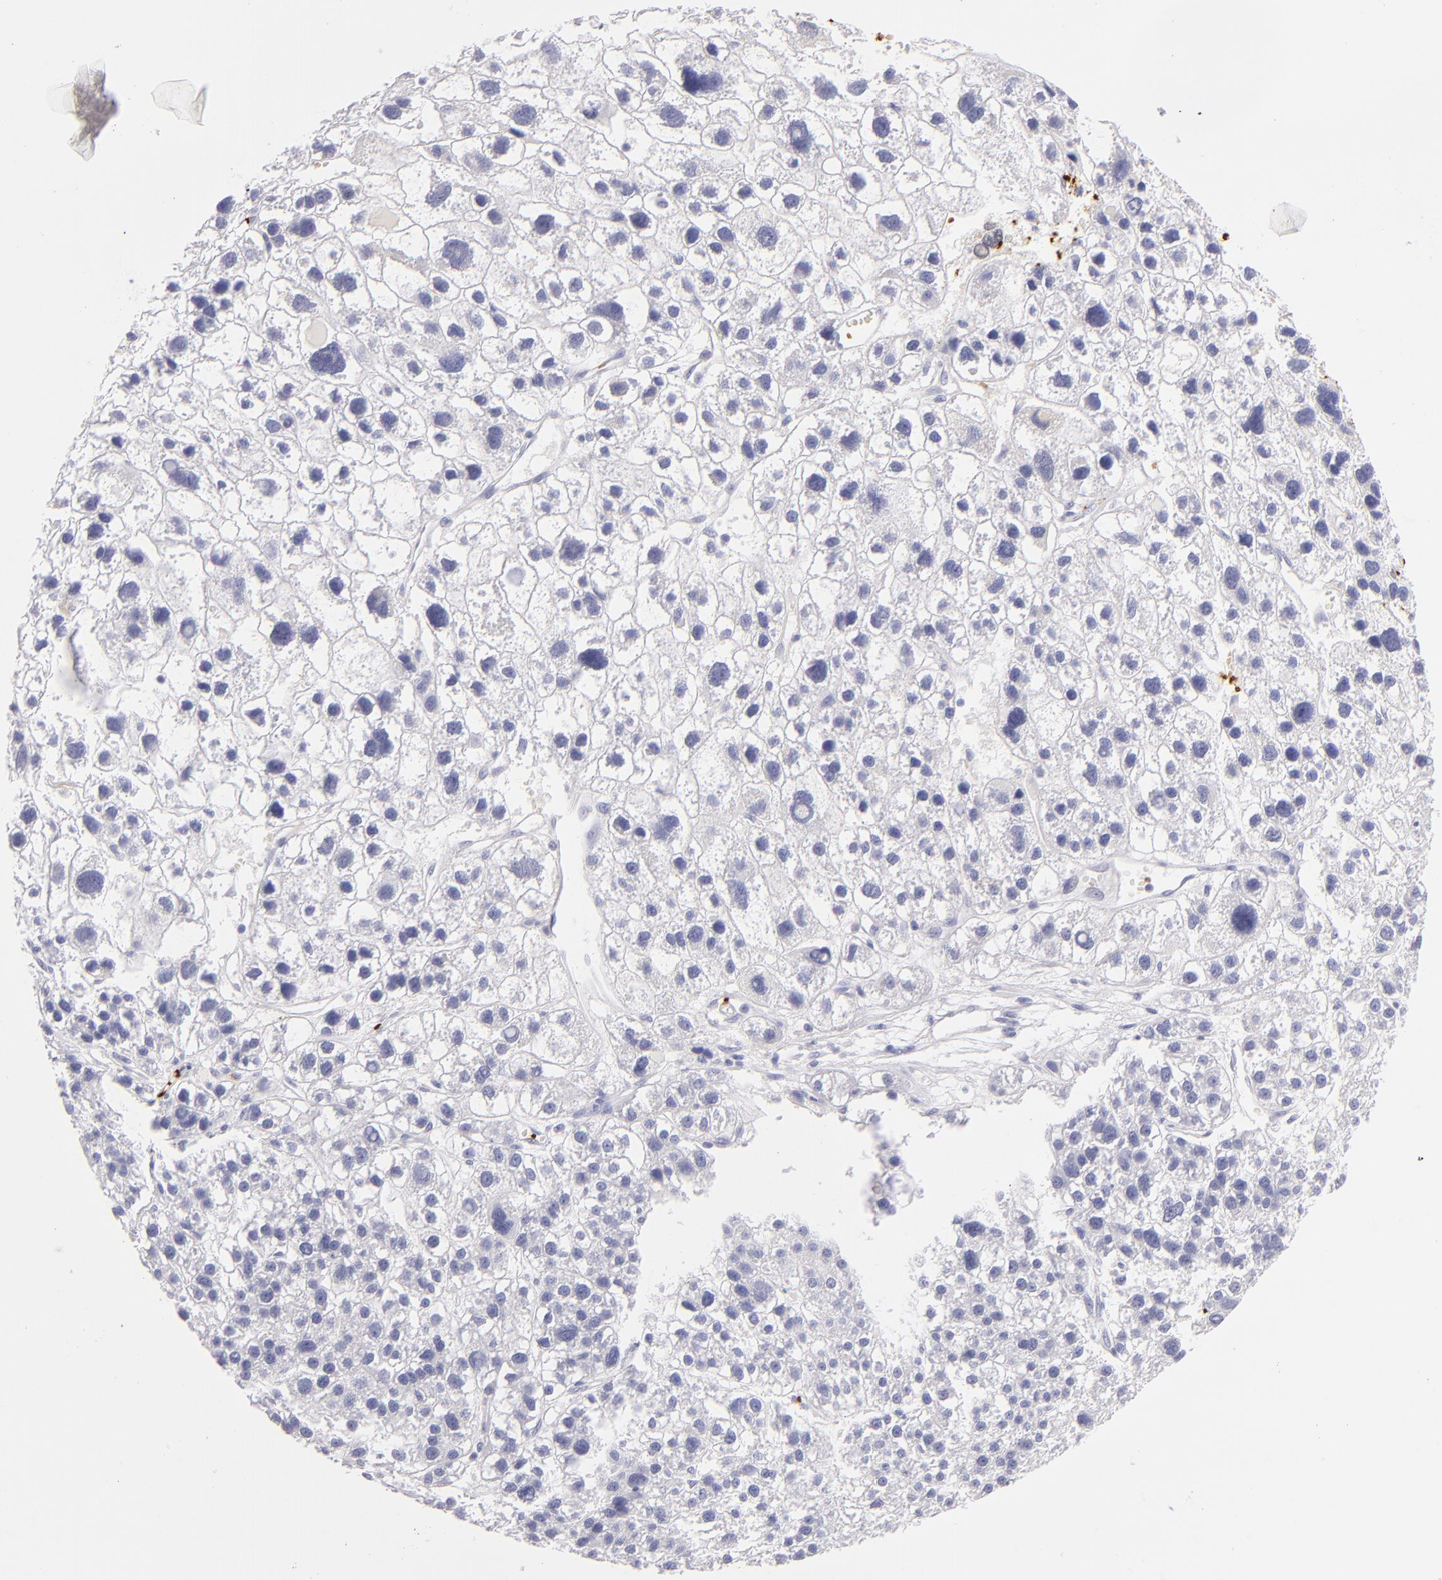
{"staining": {"intensity": "negative", "quantity": "none", "location": "none"}, "tissue": "liver cancer", "cell_type": "Tumor cells", "image_type": "cancer", "snomed": [{"axis": "morphology", "description": "Carcinoma, Hepatocellular, NOS"}, {"axis": "topography", "description": "Liver"}], "caption": "An immunohistochemistry photomicrograph of liver cancer (hepatocellular carcinoma) is shown. There is no staining in tumor cells of liver cancer (hepatocellular carcinoma).", "gene": "GP1BA", "patient": {"sex": "female", "age": 85}}